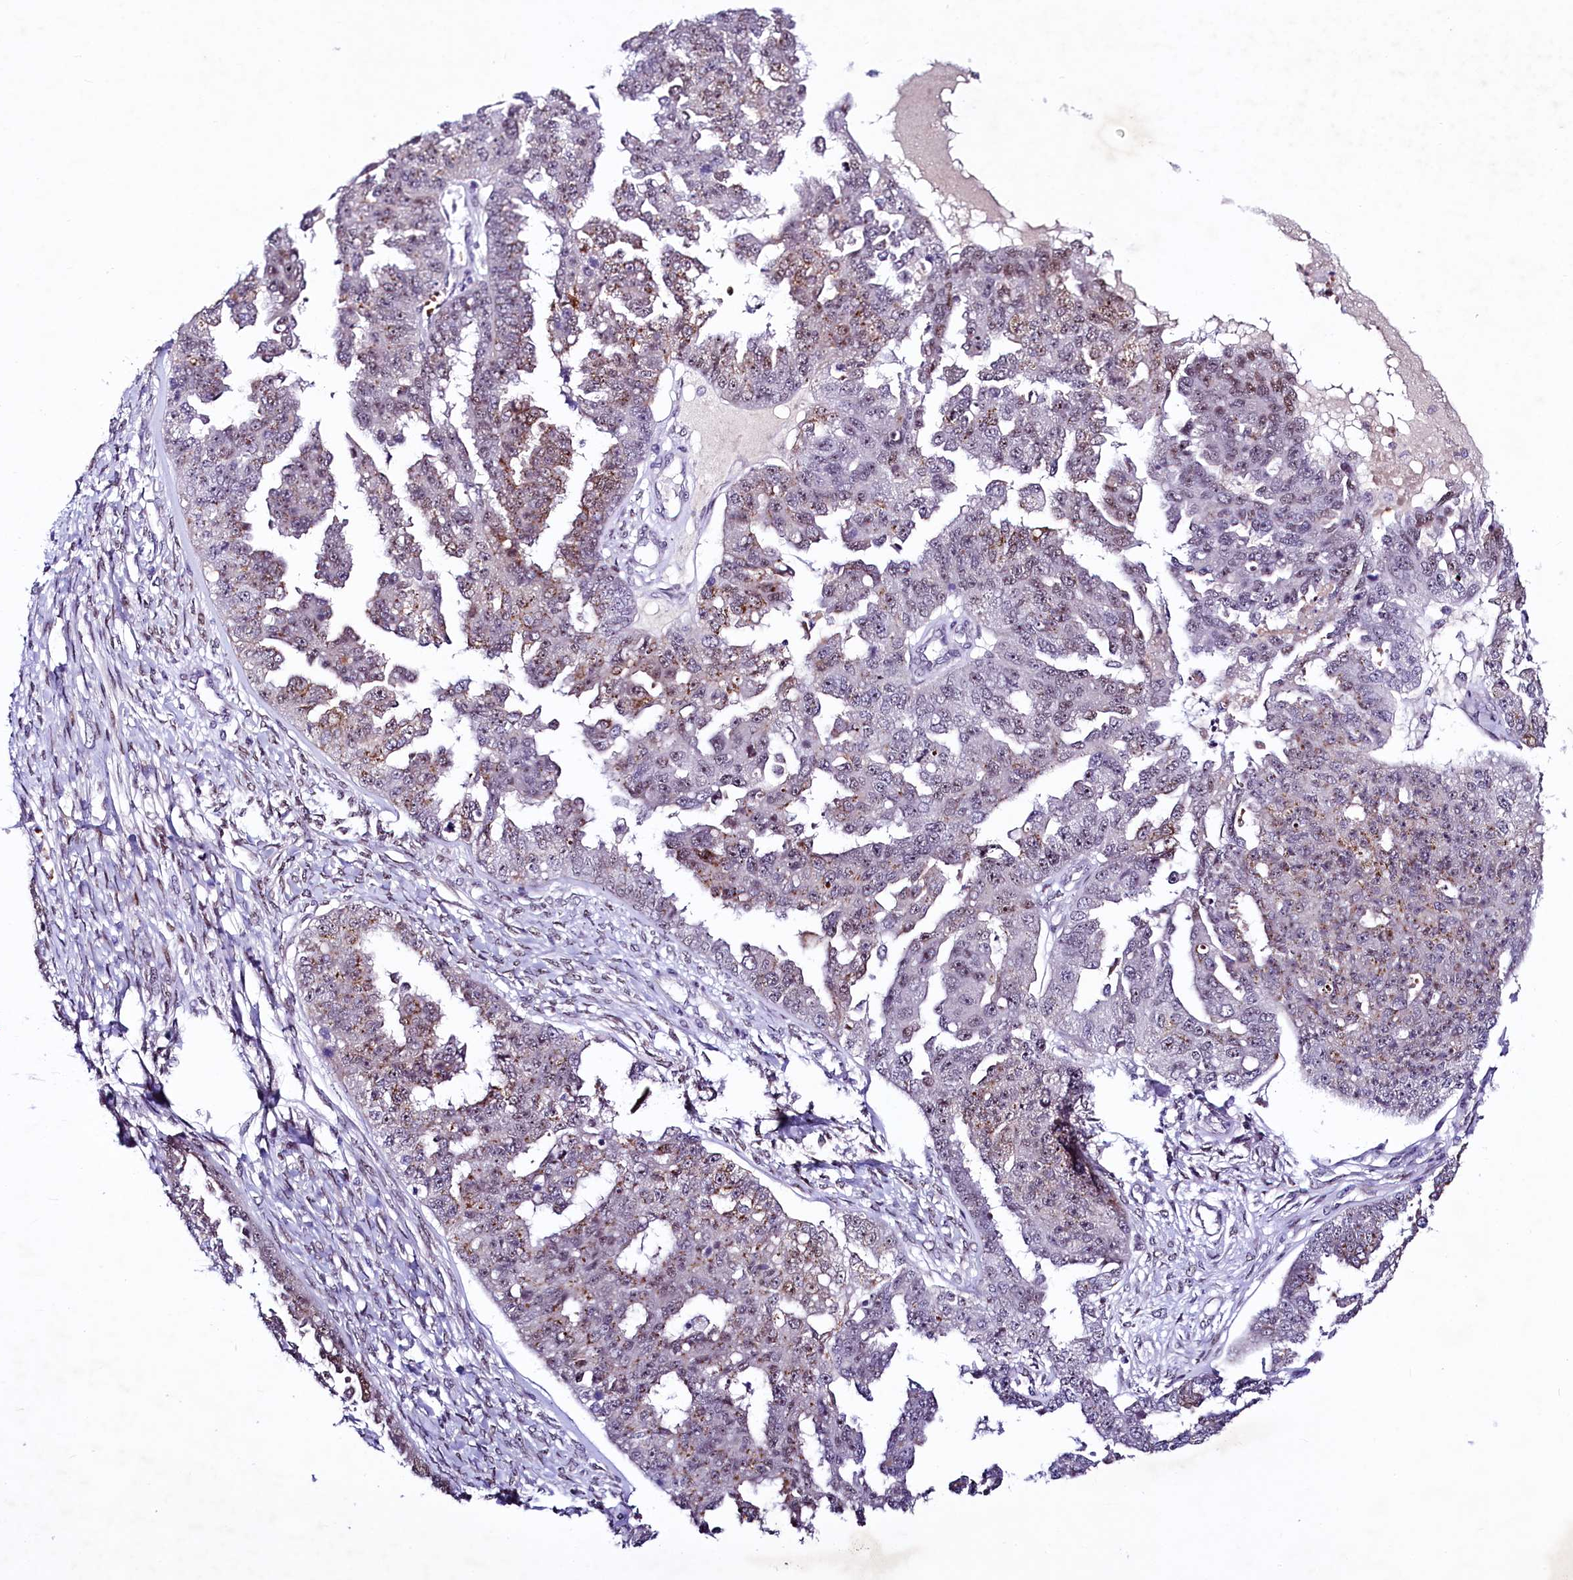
{"staining": {"intensity": "moderate", "quantity": "<25%", "location": "cytoplasmic/membranous"}, "tissue": "ovarian cancer", "cell_type": "Tumor cells", "image_type": "cancer", "snomed": [{"axis": "morphology", "description": "Cystadenocarcinoma, serous, NOS"}, {"axis": "topography", "description": "Ovary"}], "caption": "Immunohistochemical staining of human ovarian serous cystadenocarcinoma reveals moderate cytoplasmic/membranous protein expression in approximately <25% of tumor cells. The protein of interest is shown in brown color, while the nuclei are stained blue.", "gene": "LEUTX", "patient": {"sex": "female", "age": 58}}